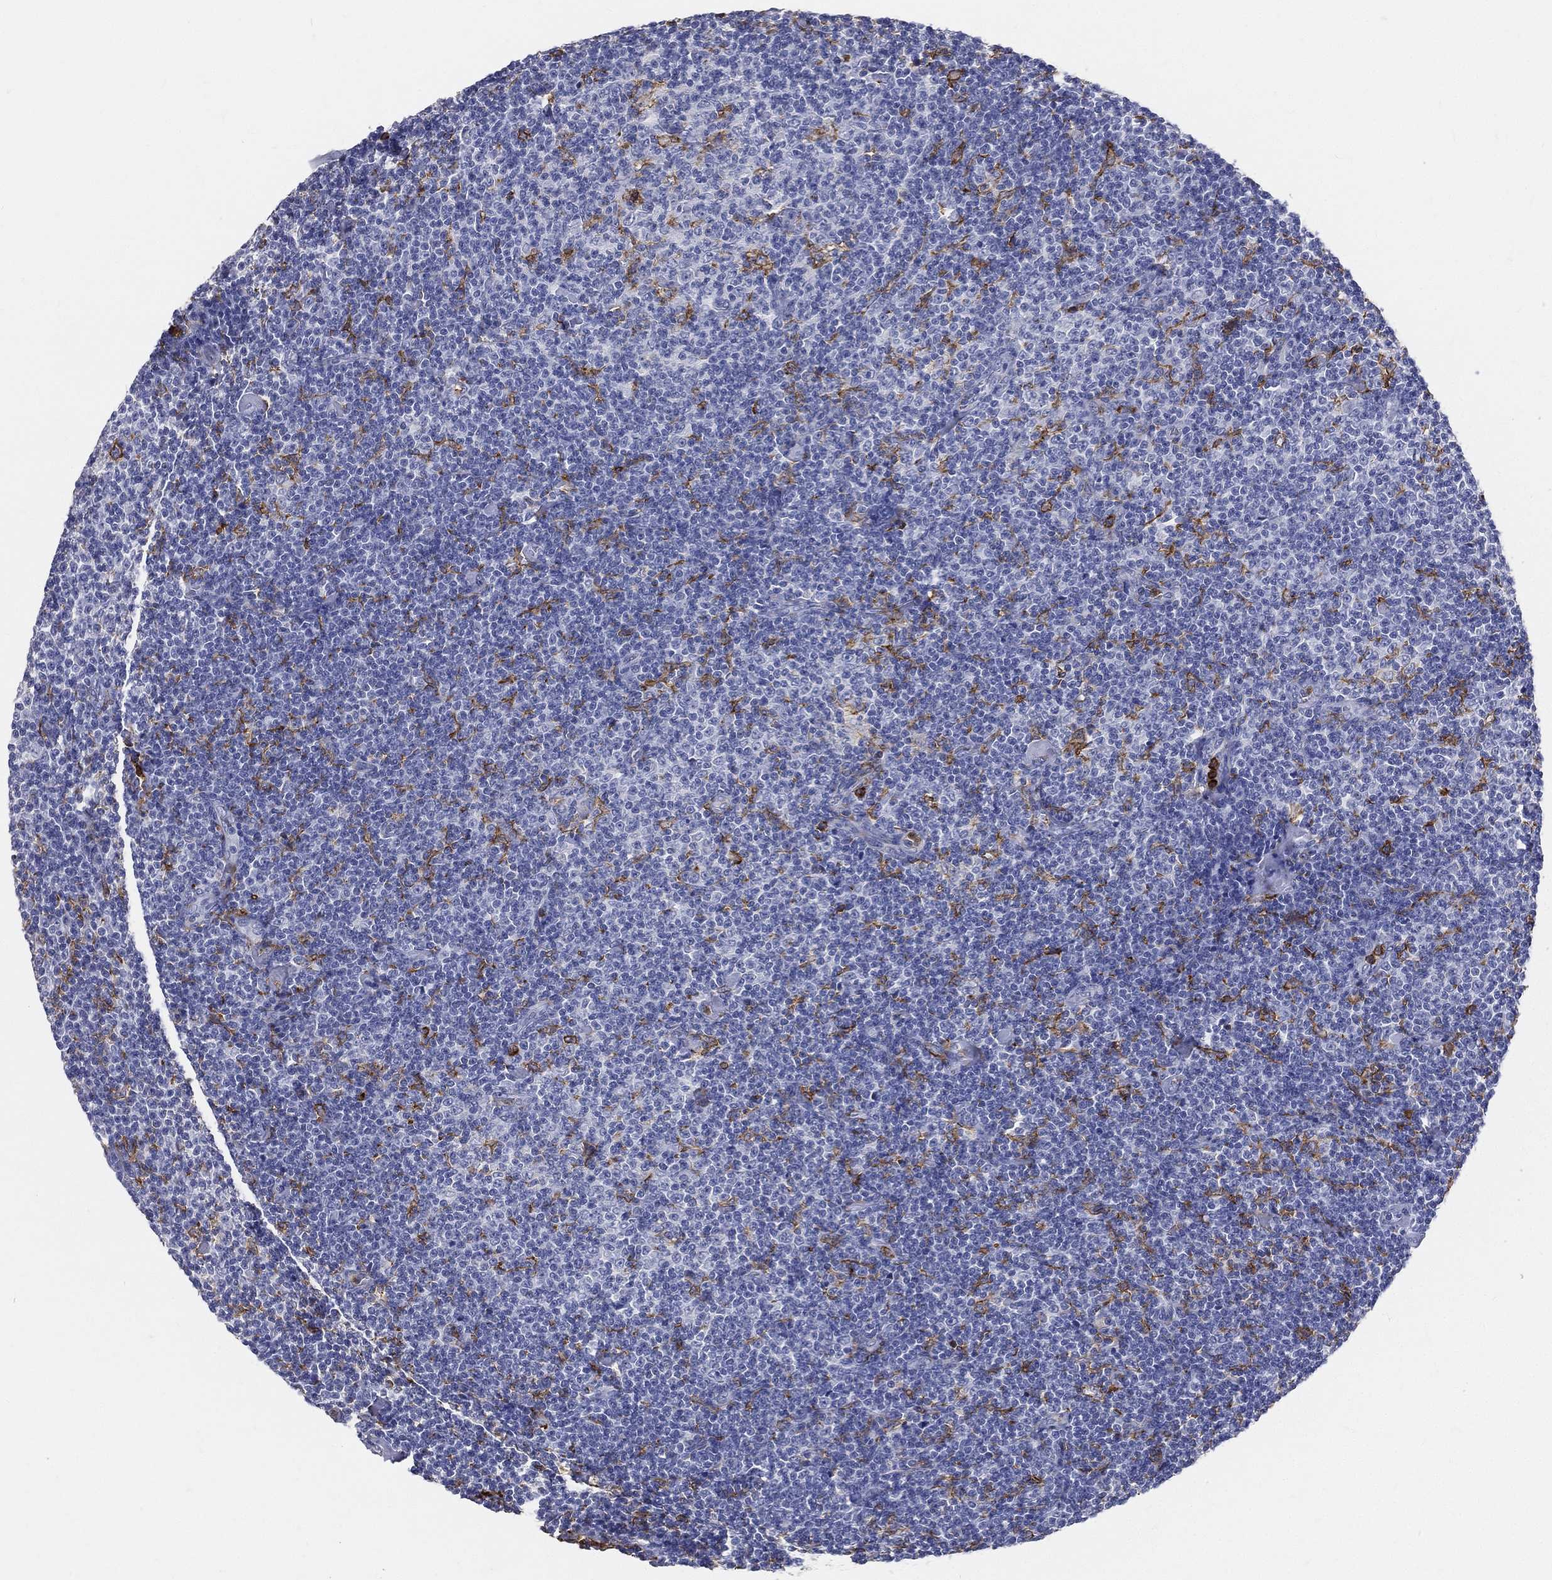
{"staining": {"intensity": "negative", "quantity": "none", "location": "none"}, "tissue": "lymphoma", "cell_type": "Tumor cells", "image_type": "cancer", "snomed": [{"axis": "morphology", "description": "Malignant lymphoma, non-Hodgkin's type, Low grade"}, {"axis": "topography", "description": "Lymph node"}], "caption": "Tumor cells are negative for brown protein staining in malignant lymphoma, non-Hodgkin's type (low-grade).", "gene": "CD33", "patient": {"sex": "male", "age": 81}}